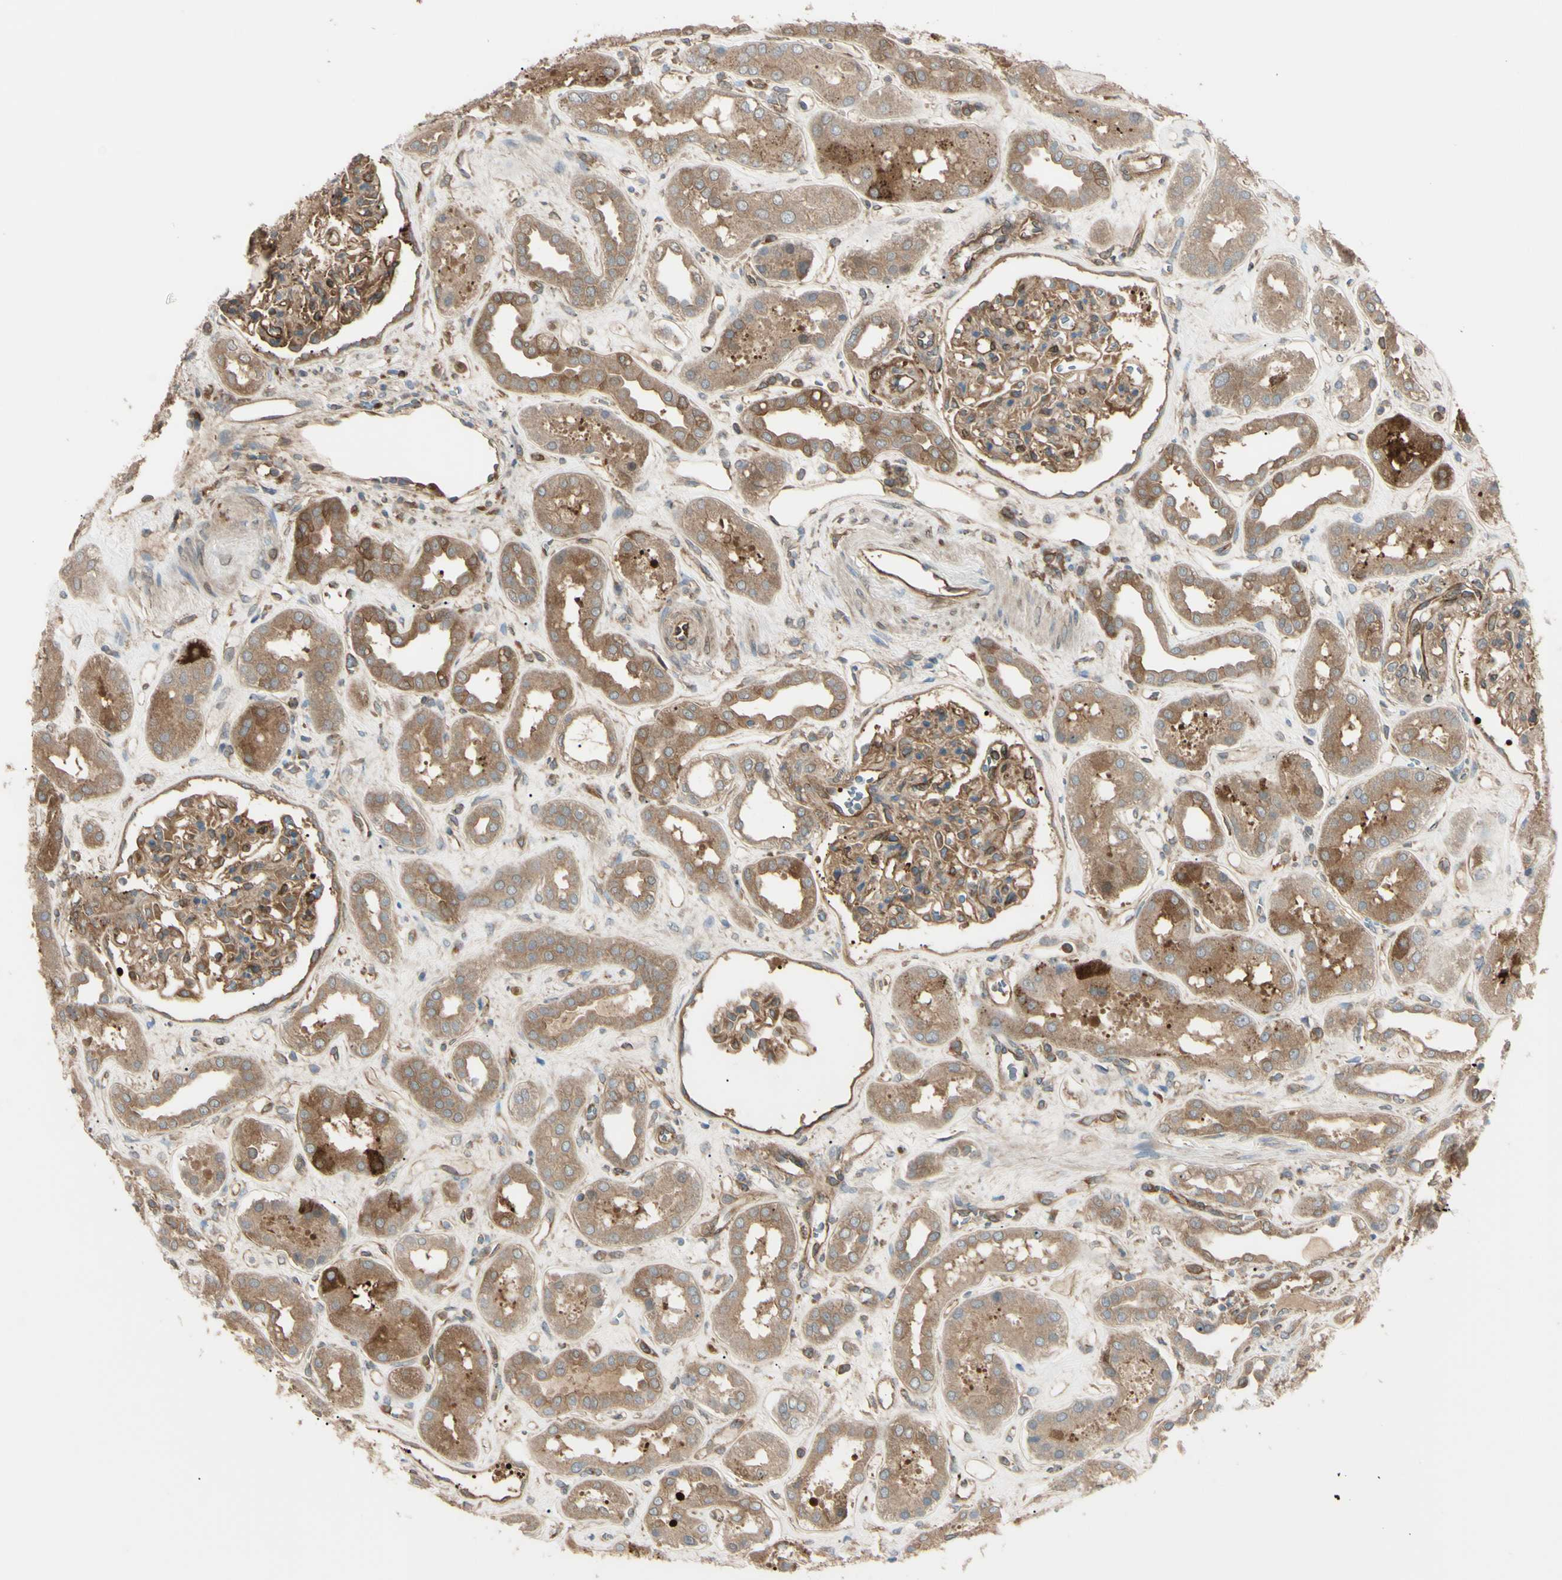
{"staining": {"intensity": "moderate", "quantity": ">75%", "location": "cytoplasmic/membranous"}, "tissue": "kidney", "cell_type": "Cells in glomeruli", "image_type": "normal", "snomed": [{"axis": "morphology", "description": "Normal tissue, NOS"}, {"axis": "topography", "description": "Kidney"}], "caption": "Approximately >75% of cells in glomeruli in benign human kidney reveal moderate cytoplasmic/membranous protein expression as visualized by brown immunohistochemical staining.", "gene": "PTPN12", "patient": {"sex": "male", "age": 59}}